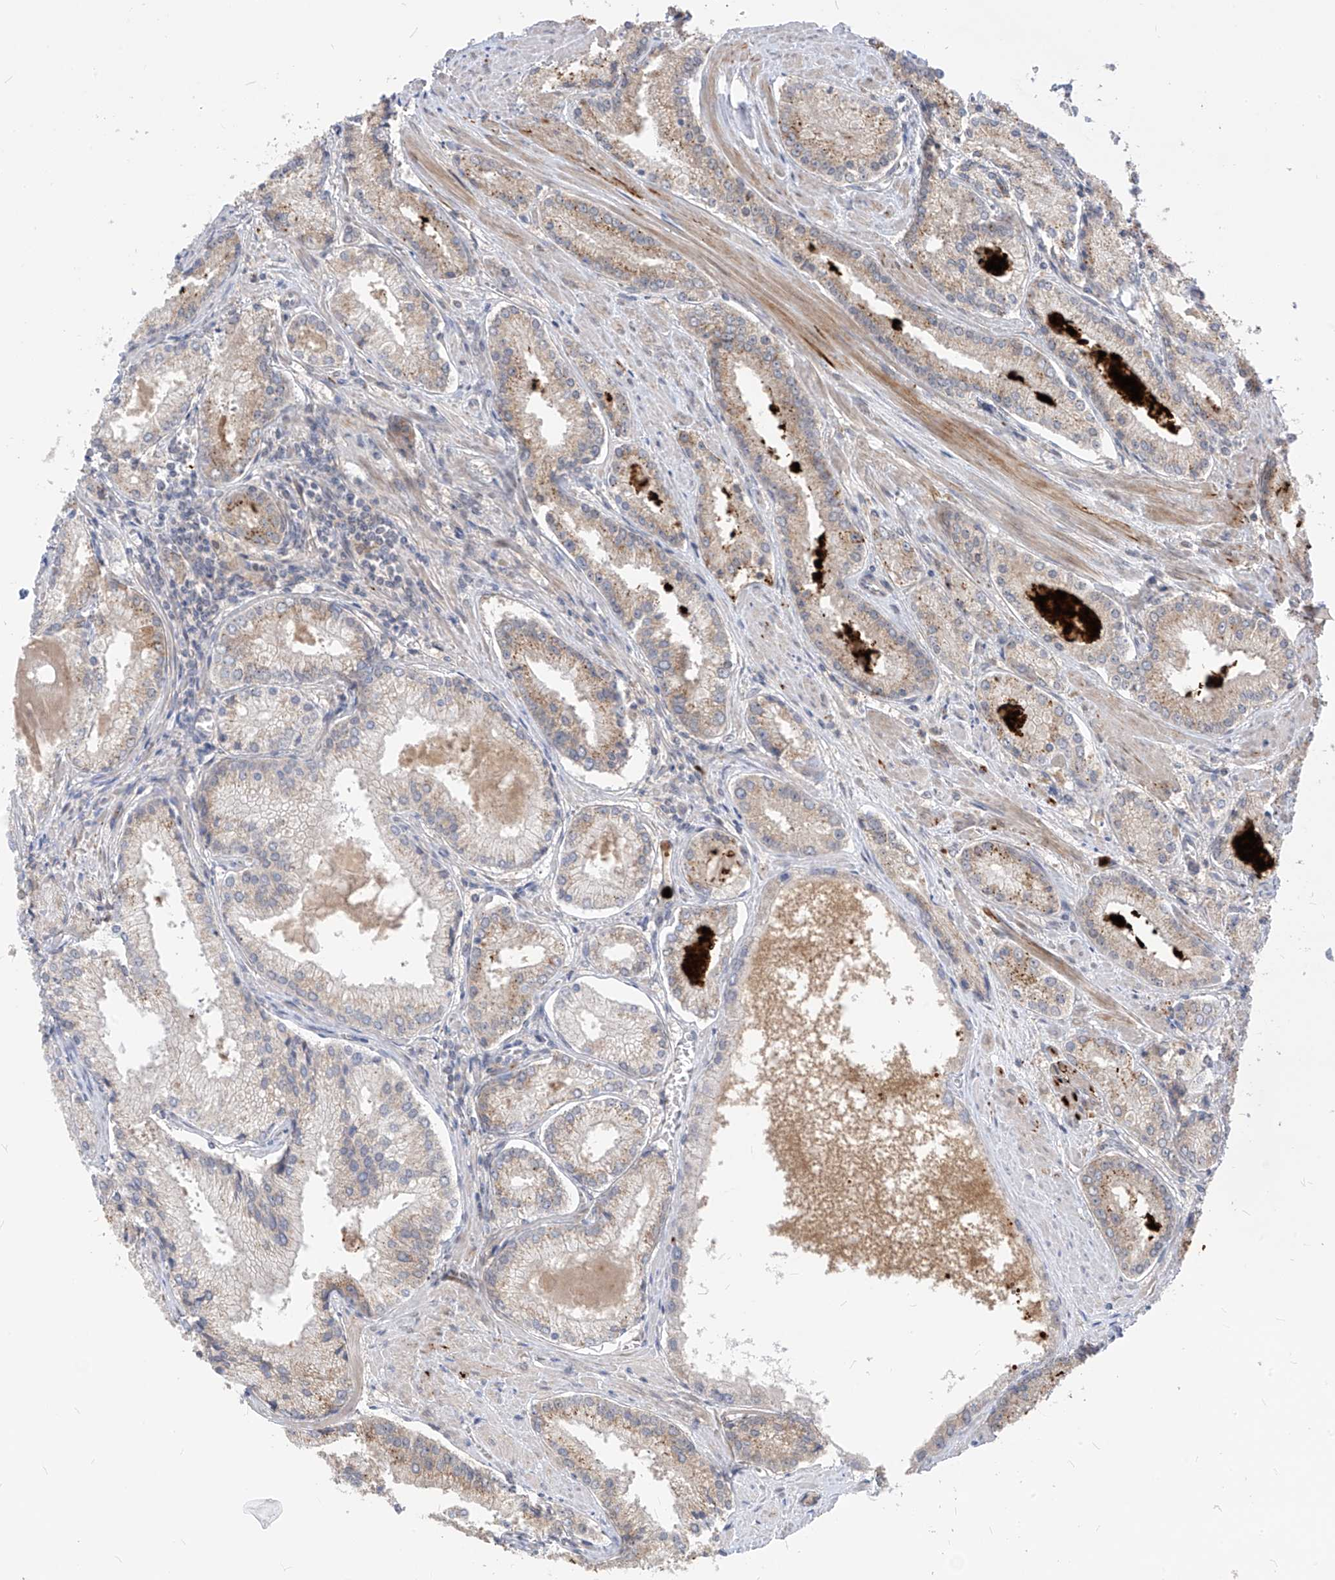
{"staining": {"intensity": "moderate", "quantity": "25%-75%", "location": "cytoplasmic/membranous"}, "tissue": "prostate cancer", "cell_type": "Tumor cells", "image_type": "cancer", "snomed": [{"axis": "morphology", "description": "Adenocarcinoma, Low grade"}, {"axis": "topography", "description": "Prostate"}], "caption": "This photomicrograph exhibits IHC staining of human prostate cancer, with medium moderate cytoplasmic/membranous expression in approximately 25%-75% of tumor cells.", "gene": "CNKSR1", "patient": {"sex": "male", "age": 54}}